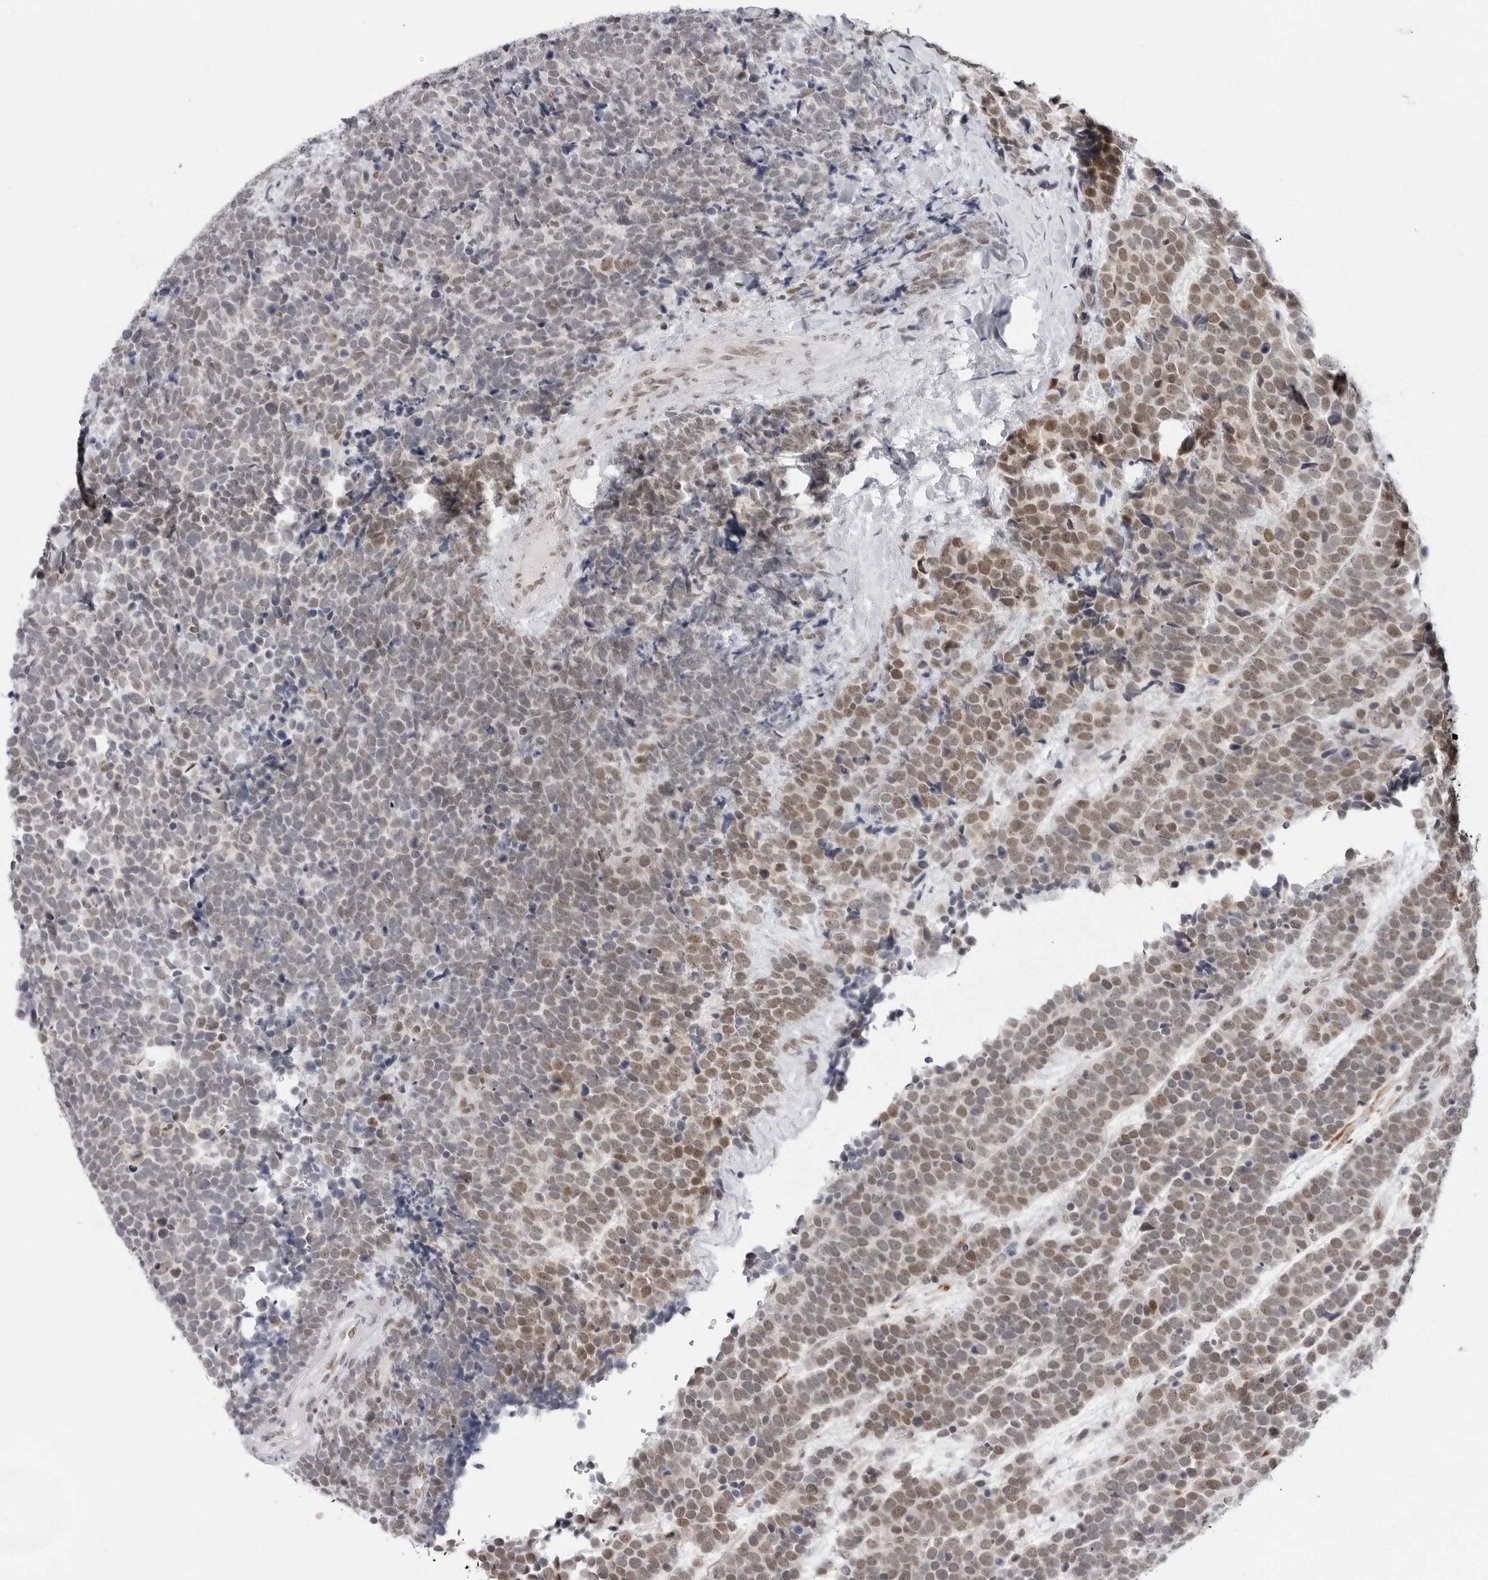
{"staining": {"intensity": "weak", "quantity": "25%-75%", "location": "nuclear"}, "tissue": "urothelial cancer", "cell_type": "Tumor cells", "image_type": "cancer", "snomed": [{"axis": "morphology", "description": "Urothelial carcinoma, High grade"}, {"axis": "topography", "description": "Urinary bladder"}], "caption": "Tumor cells show low levels of weak nuclear staining in about 25%-75% of cells in urothelial cancer.", "gene": "FOXK2", "patient": {"sex": "female", "age": 82}}